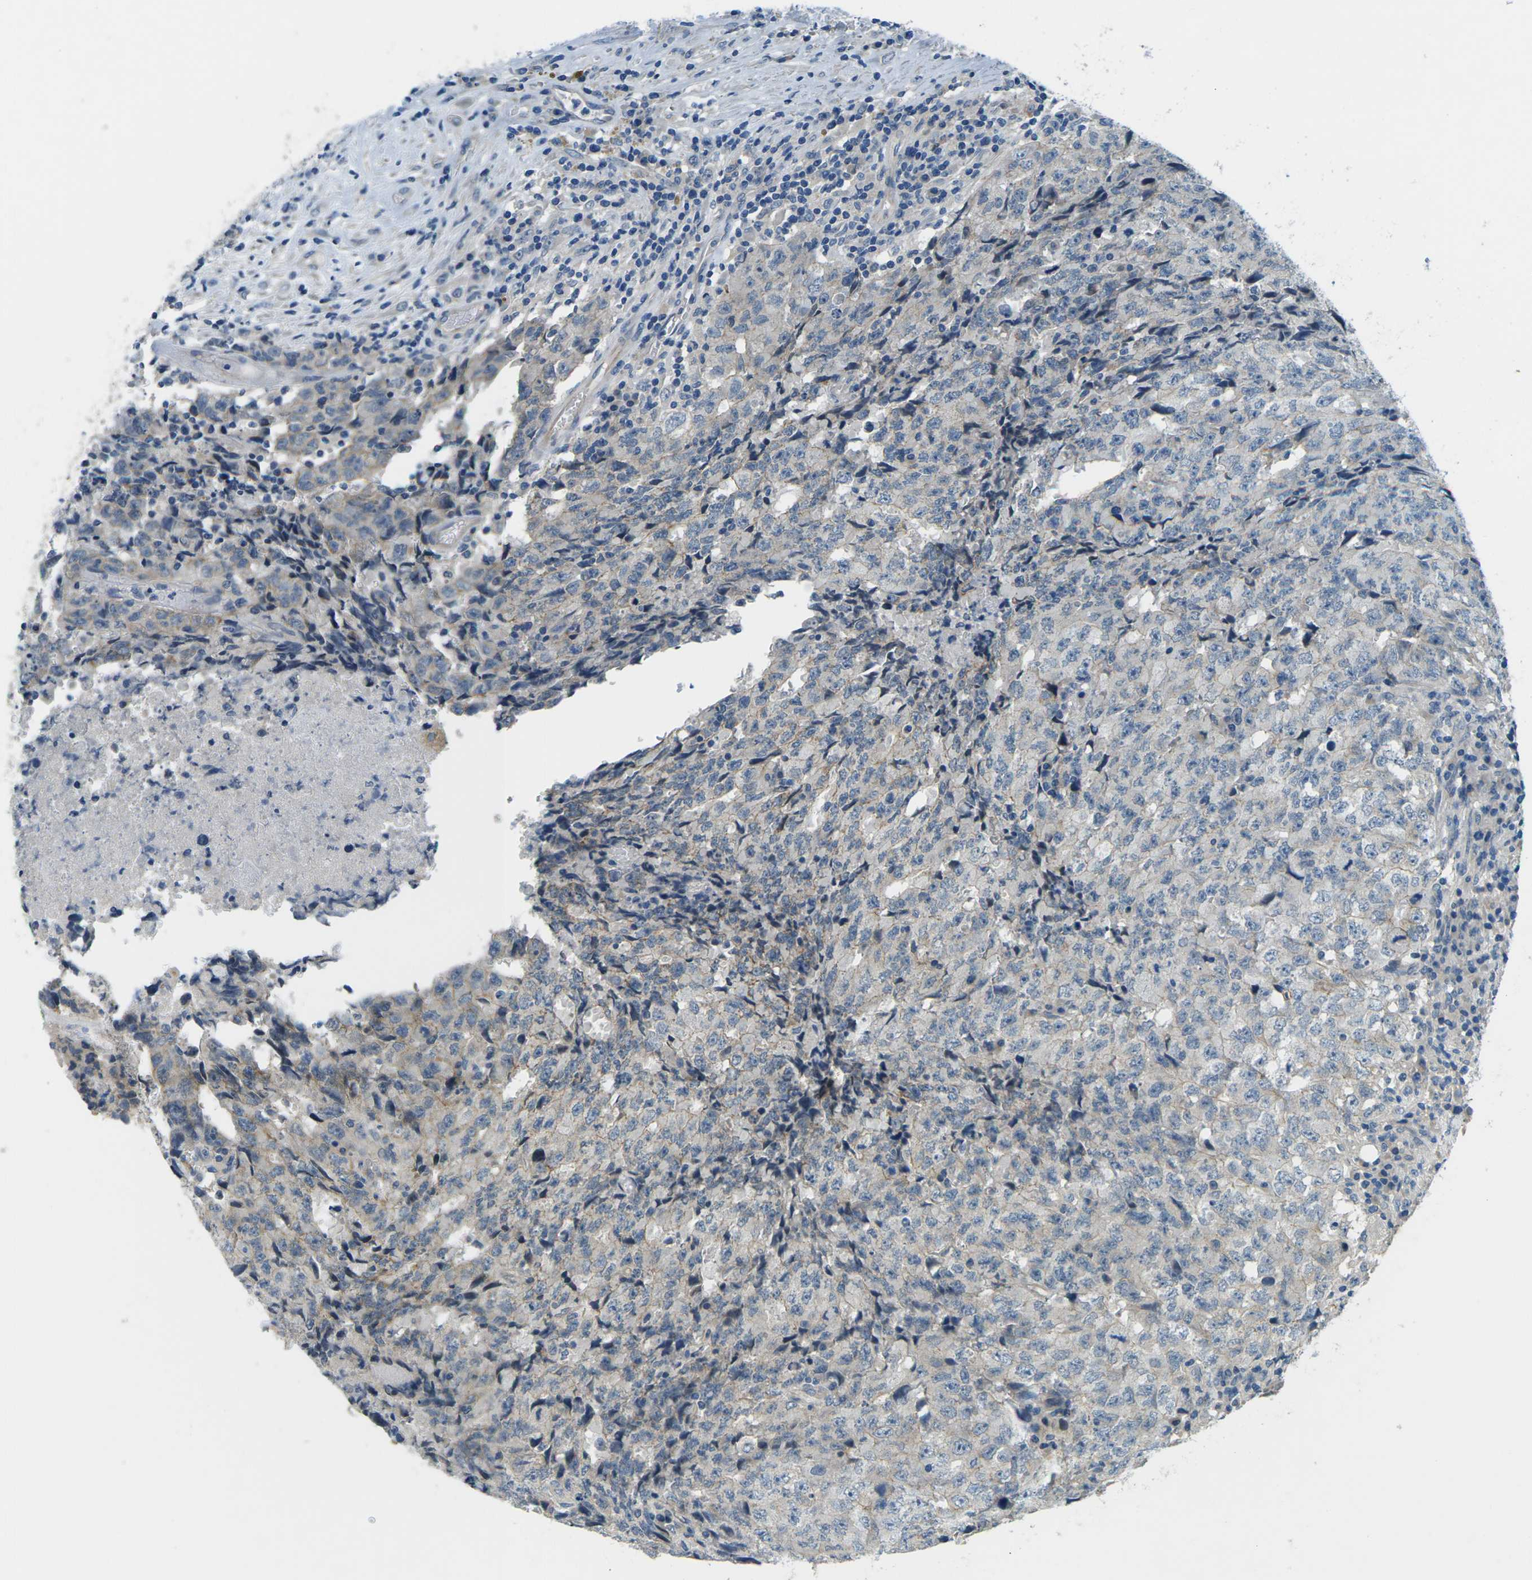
{"staining": {"intensity": "negative", "quantity": "none", "location": "none"}, "tissue": "testis cancer", "cell_type": "Tumor cells", "image_type": "cancer", "snomed": [{"axis": "morphology", "description": "Necrosis, NOS"}, {"axis": "morphology", "description": "Carcinoma, Embryonal, NOS"}, {"axis": "topography", "description": "Testis"}], "caption": "Tumor cells show no significant protein positivity in embryonal carcinoma (testis). (DAB immunohistochemistry (IHC) visualized using brightfield microscopy, high magnification).", "gene": "CTNND1", "patient": {"sex": "male", "age": 19}}